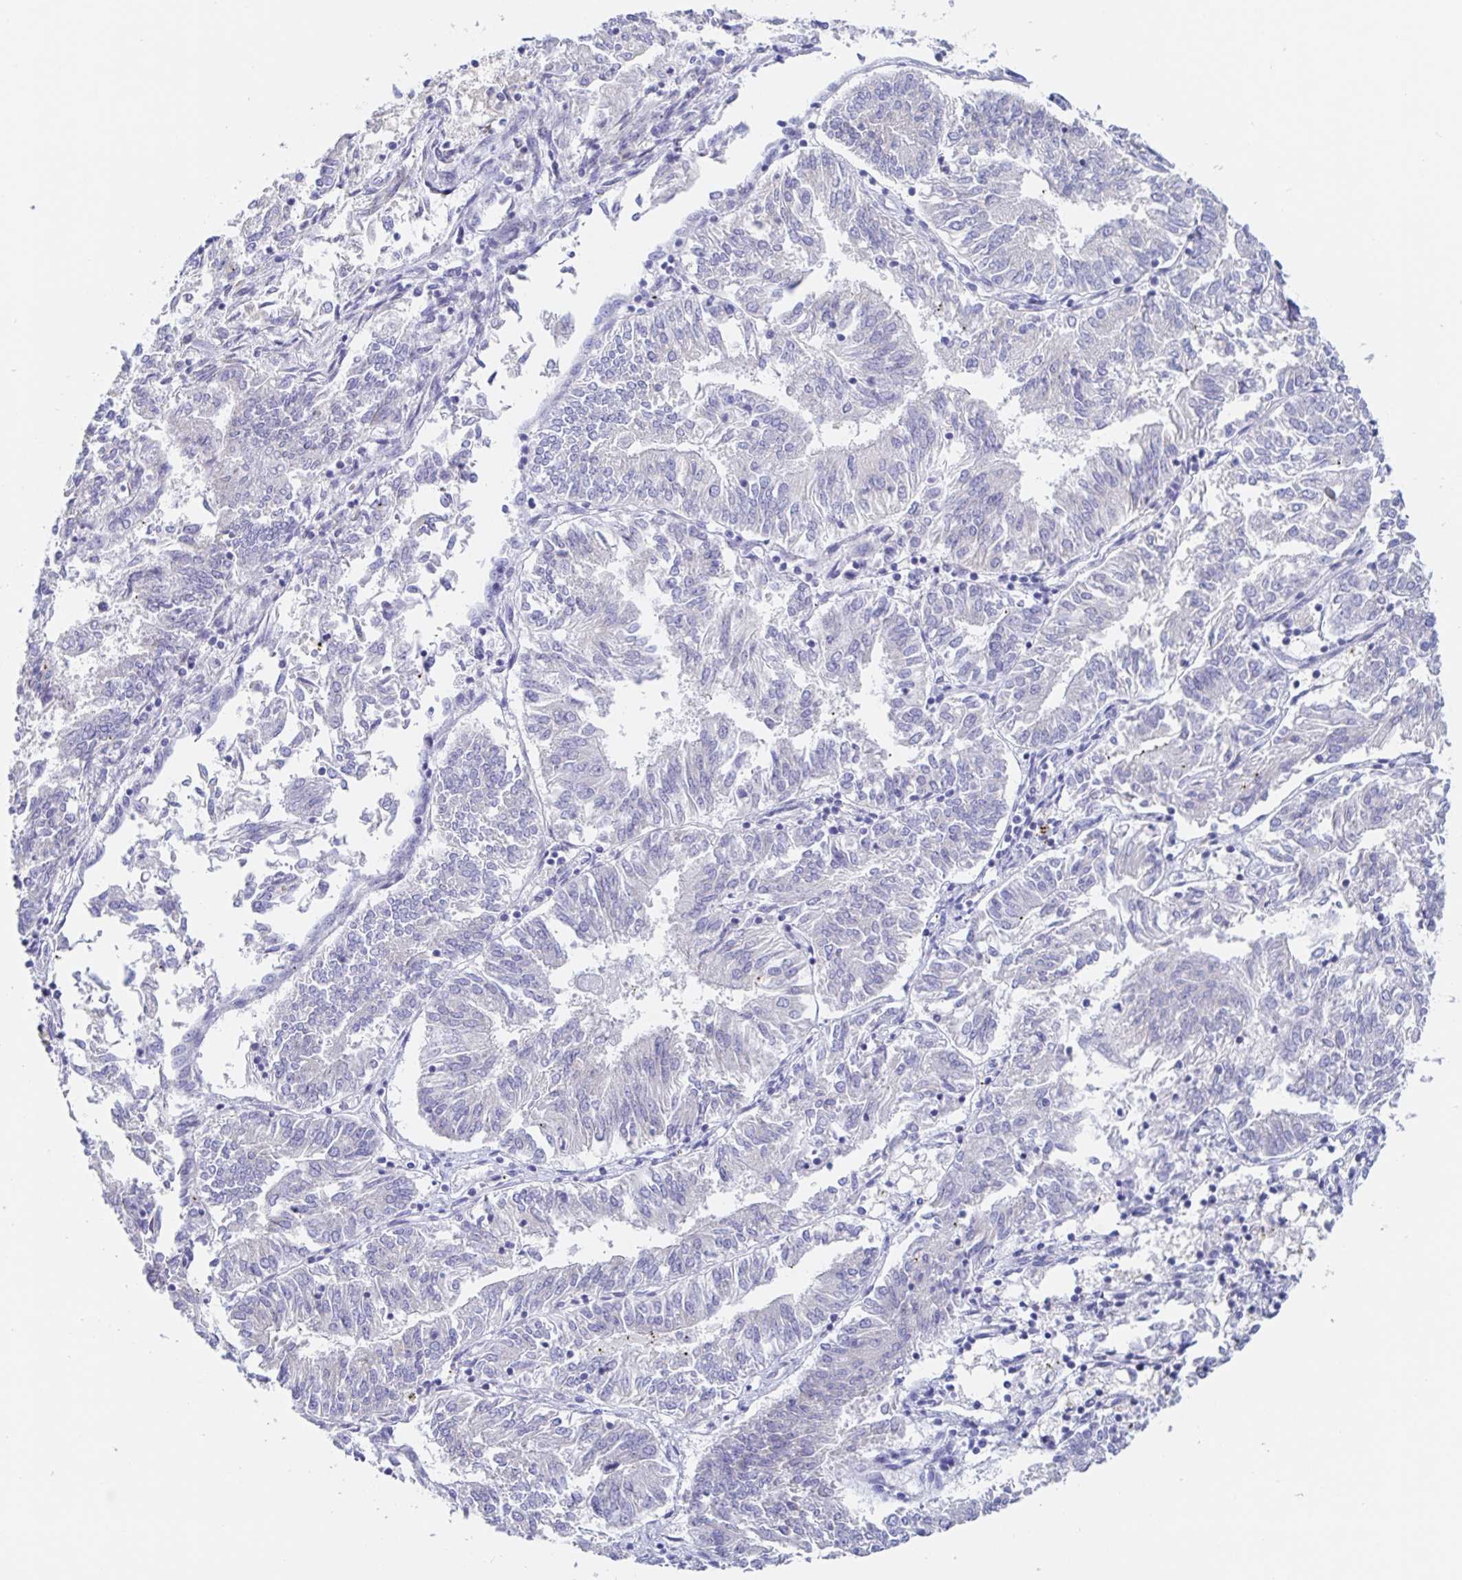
{"staining": {"intensity": "negative", "quantity": "none", "location": "none"}, "tissue": "endometrial cancer", "cell_type": "Tumor cells", "image_type": "cancer", "snomed": [{"axis": "morphology", "description": "Adenocarcinoma, NOS"}, {"axis": "topography", "description": "Endometrium"}], "caption": "DAB immunohistochemical staining of human endometrial adenocarcinoma demonstrates no significant staining in tumor cells.", "gene": "SIAH3", "patient": {"sex": "female", "age": 58}}